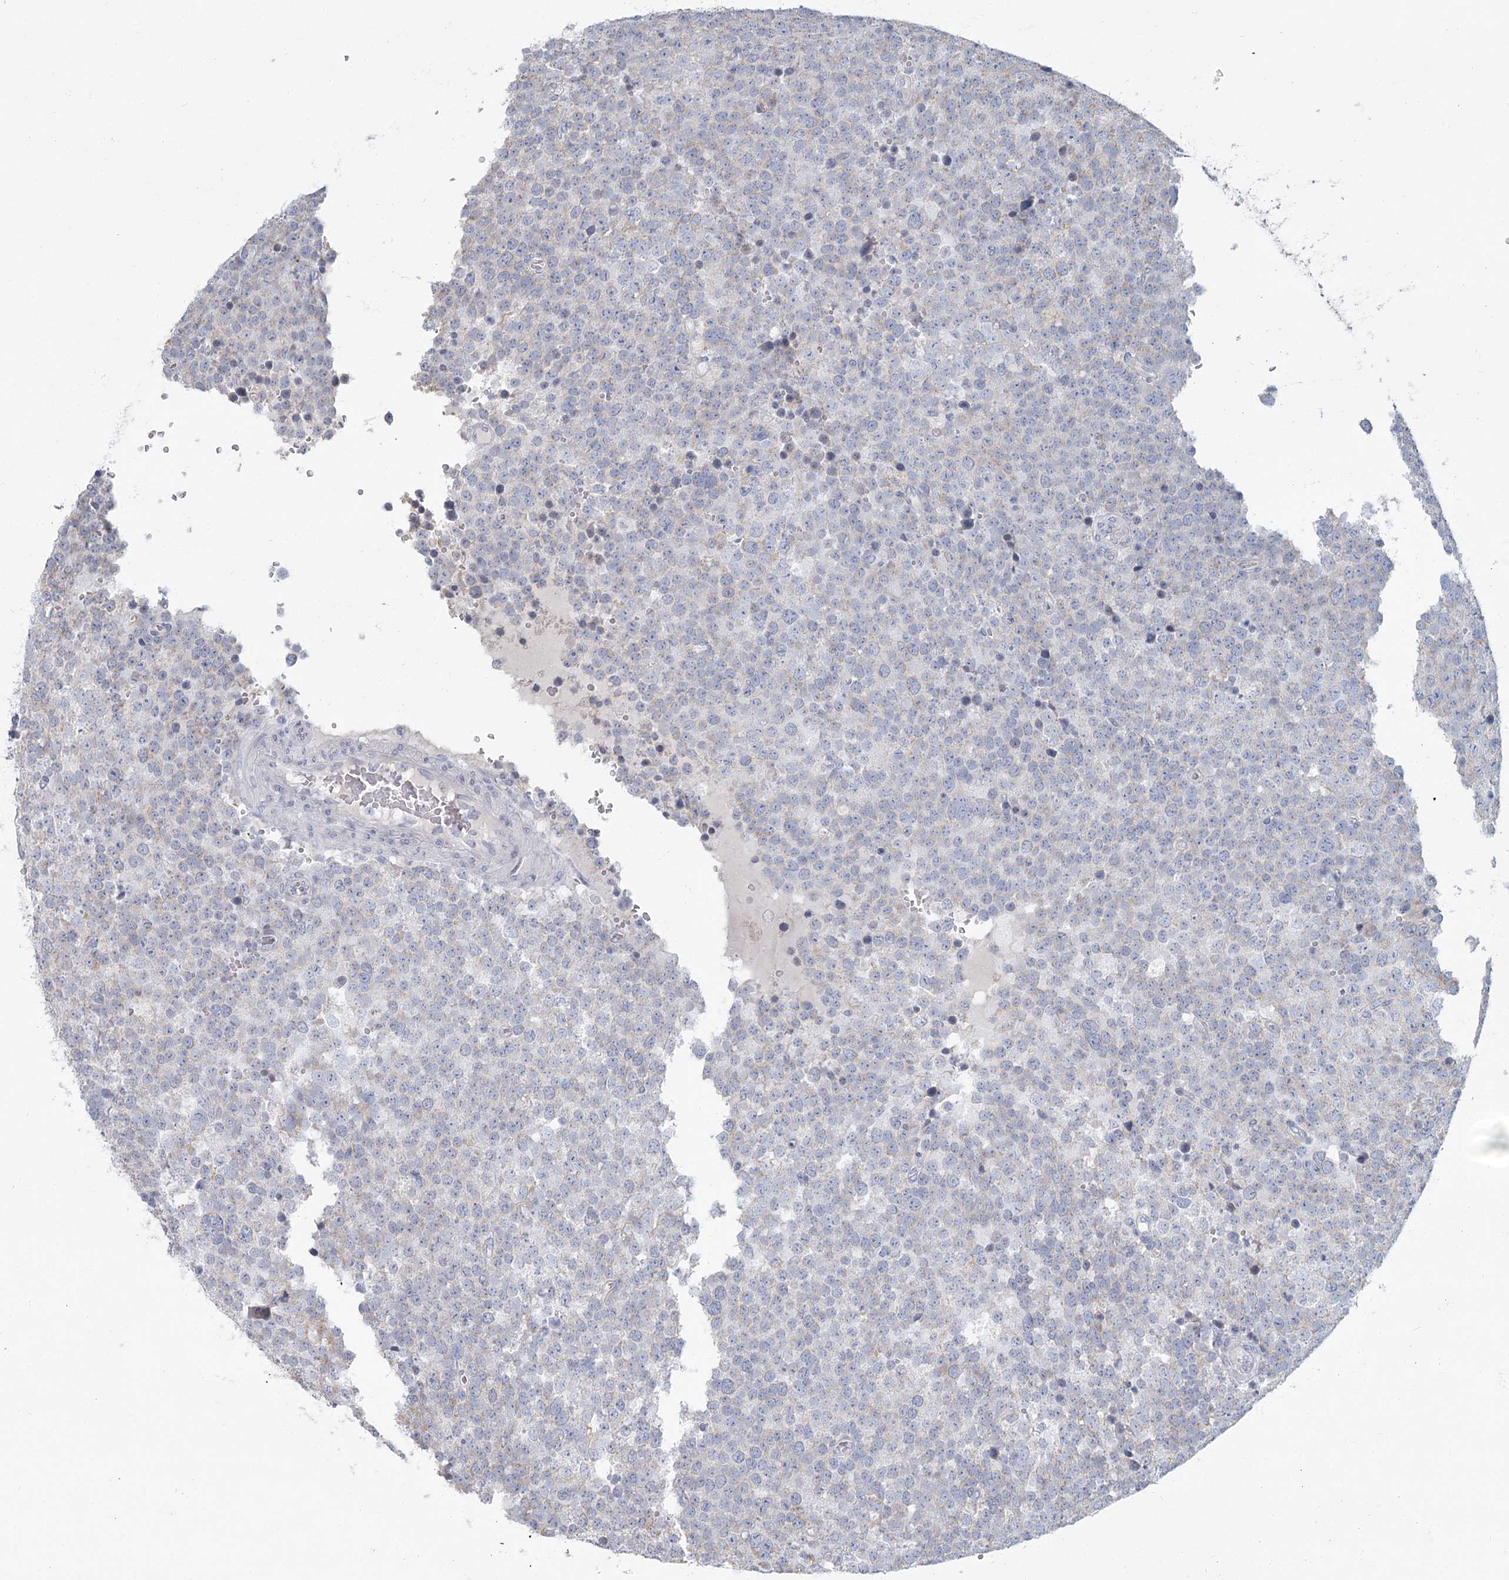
{"staining": {"intensity": "negative", "quantity": "none", "location": "none"}, "tissue": "testis cancer", "cell_type": "Tumor cells", "image_type": "cancer", "snomed": [{"axis": "morphology", "description": "Seminoma, NOS"}, {"axis": "topography", "description": "Testis"}], "caption": "Testis cancer stained for a protein using immunohistochemistry (IHC) shows no expression tumor cells.", "gene": "FAM110C", "patient": {"sex": "male", "age": 71}}